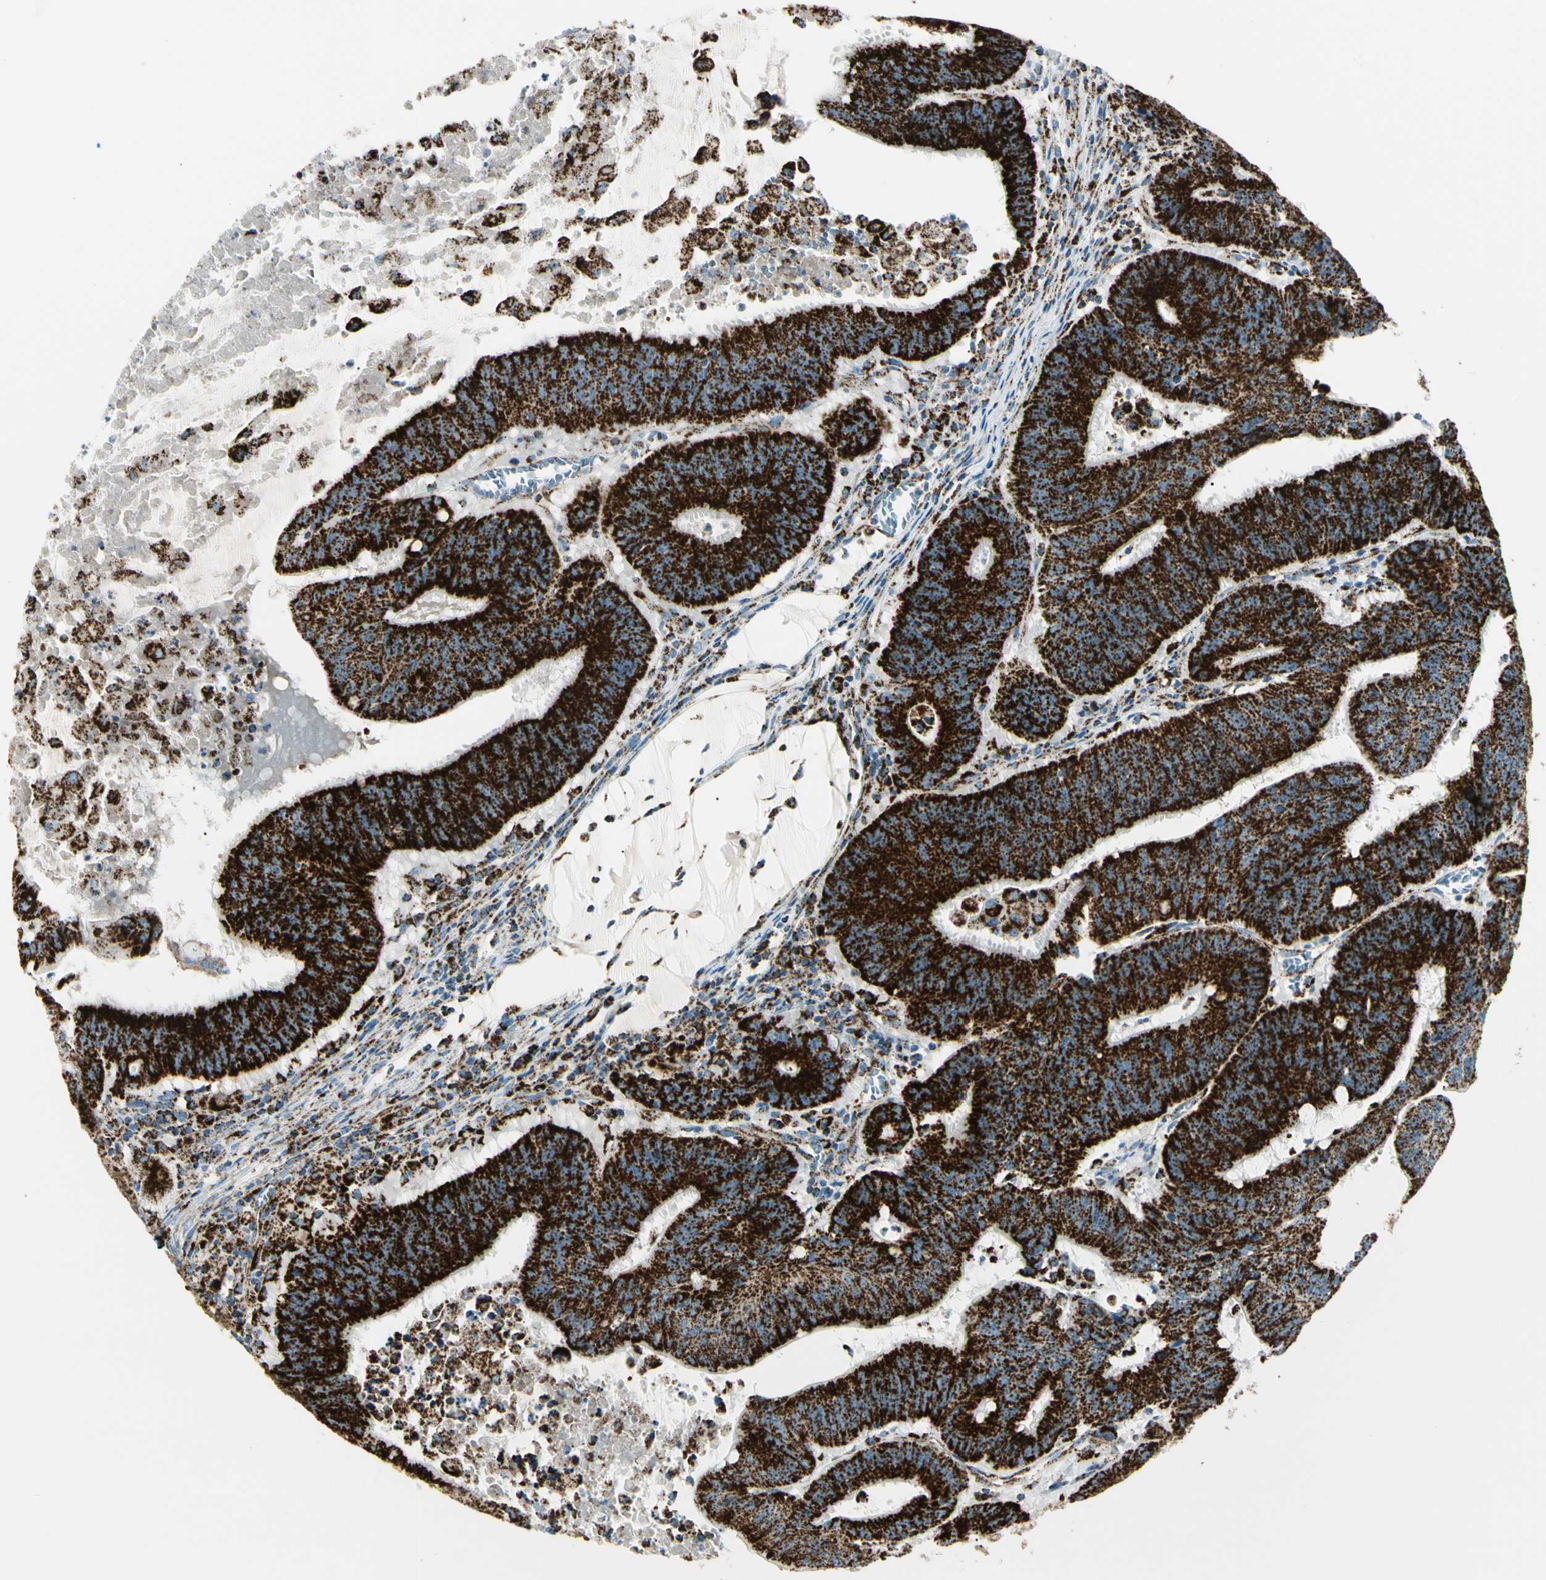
{"staining": {"intensity": "strong", "quantity": ">75%", "location": "cytoplasmic/membranous"}, "tissue": "colorectal cancer", "cell_type": "Tumor cells", "image_type": "cancer", "snomed": [{"axis": "morphology", "description": "Adenocarcinoma, NOS"}, {"axis": "topography", "description": "Colon"}], "caption": "This micrograph displays colorectal cancer (adenocarcinoma) stained with IHC to label a protein in brown. The cytoplasmic/membranous of tumor cells show strong positivity for the protein. Nuclei are counter-stained blue.", "gene": "ME2", "patient": {"sex": "male", "age": 45}}